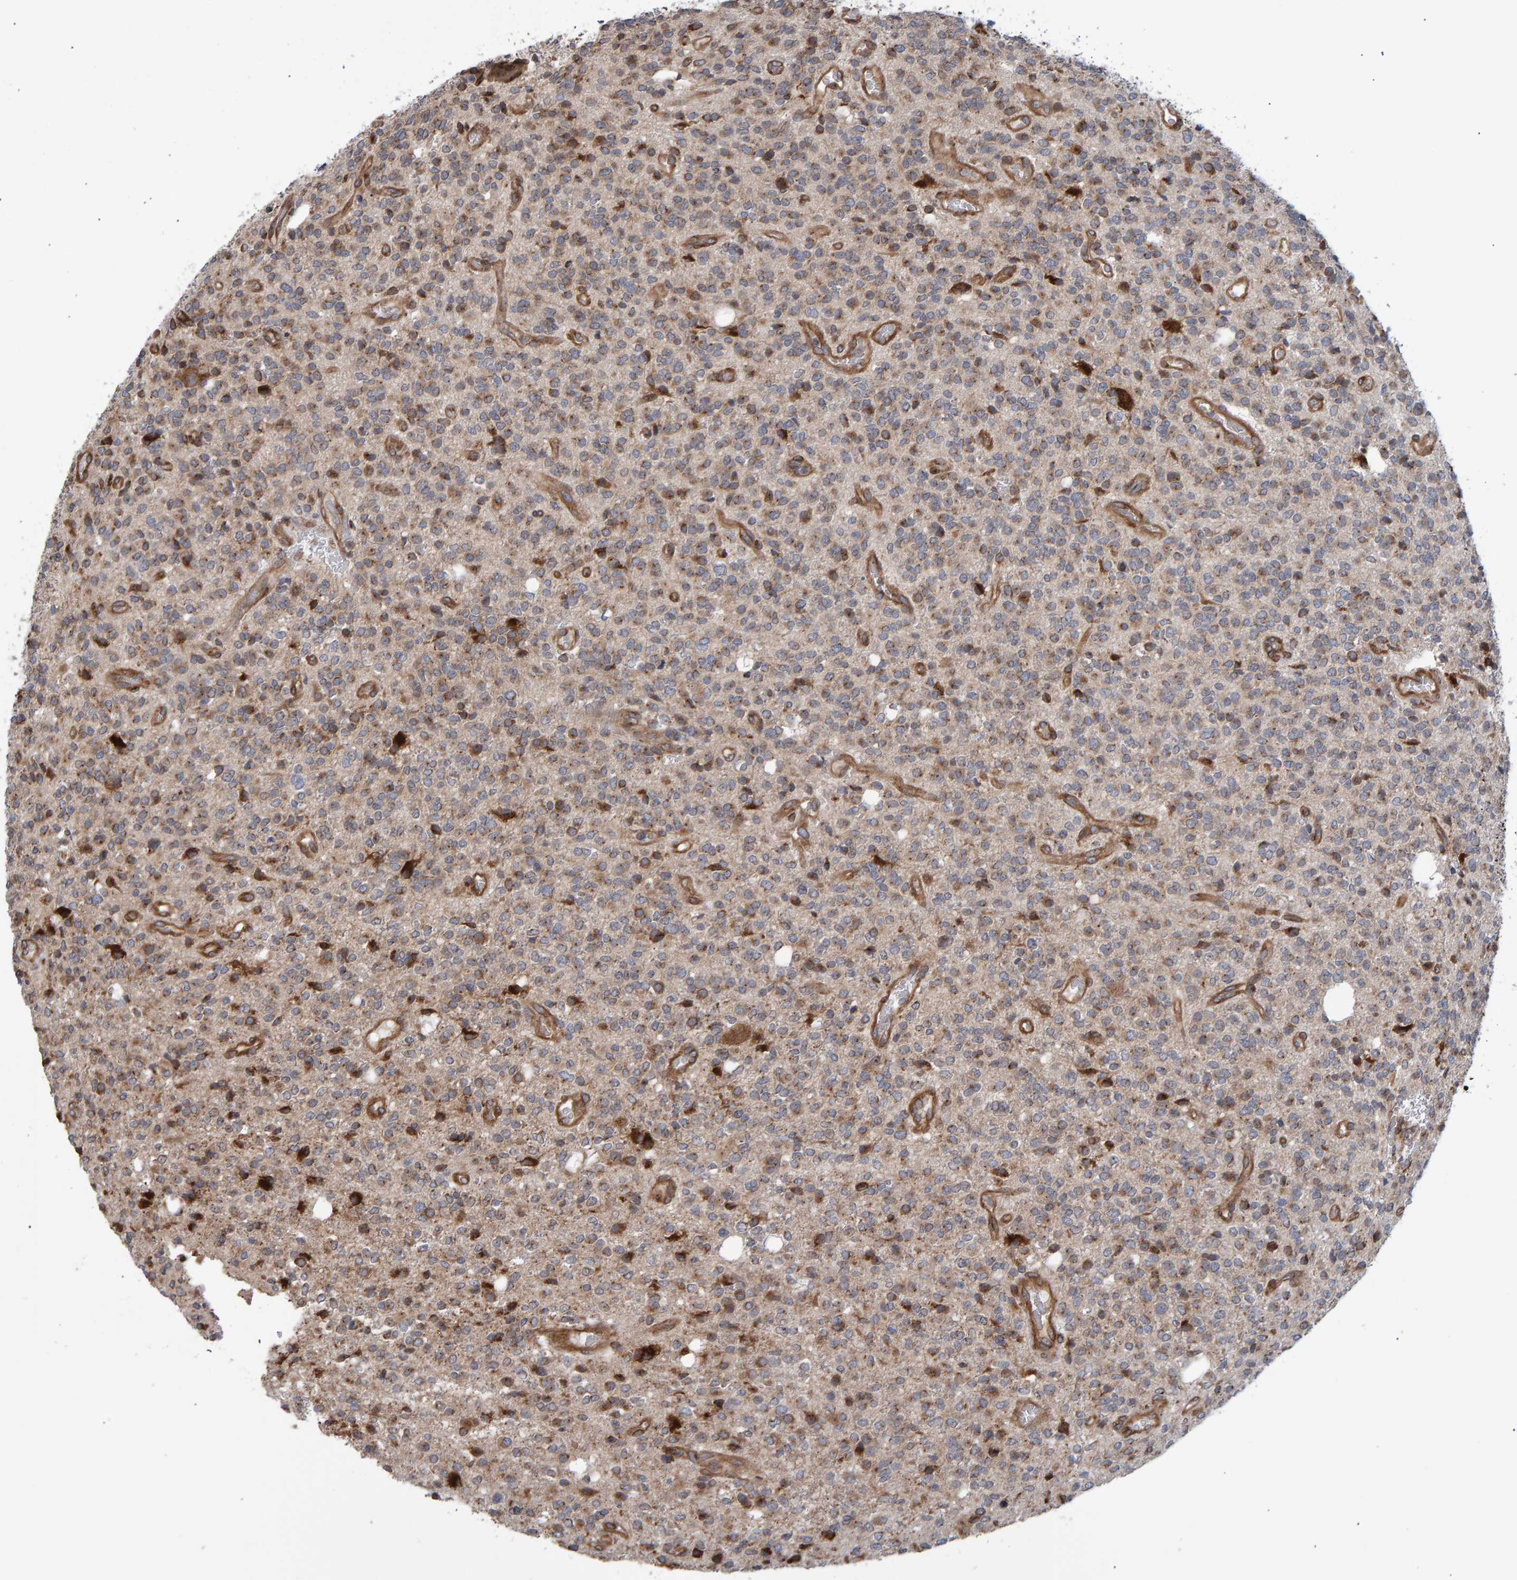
{"staining": {"intensity": "moderate", "quantity": "25%-75%", "location": "cytoplasmic/membranous"}, "tissue": "glioma", "cell_type": "Tumor cells", "image_type": "cancer", "snomed": [{"axis": "morphology", "description": "Glioma, malignant, High grade"}, {"axis": "topography", "description": "Brain"}], "caption": "Immunohistochemistry (IHC) of human glioma exhibits medium levels of moderate cytoplasmic/membranous expression in approximately 25%-75% of tumor cells.", "gene": "FAM117A", "patient": {"sex": "male", "age": 34}}